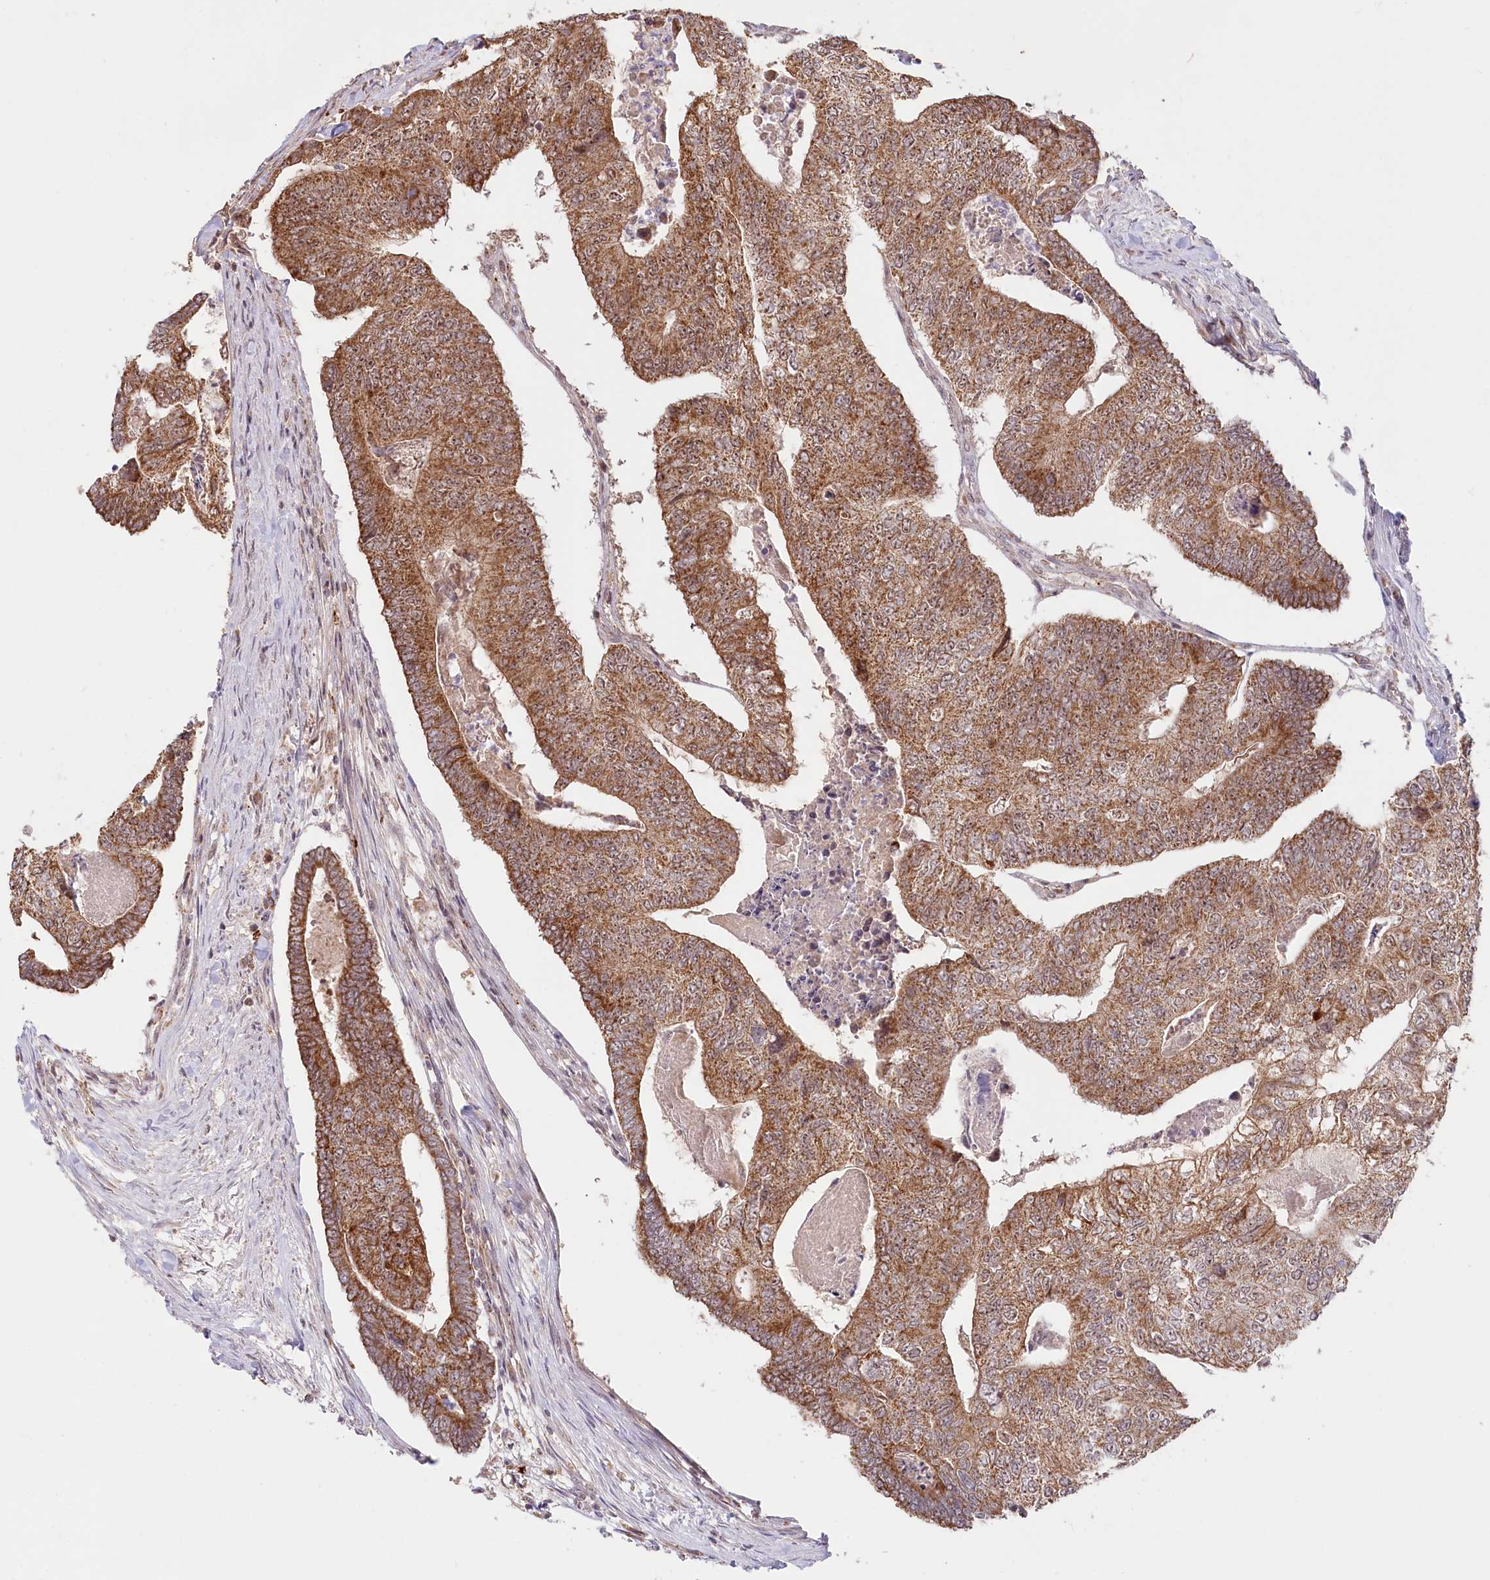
{"staining": {"intensity": "moderate", "quantity": ">75%", "location": "cytoplasmic/membranous"}, "tissue": "colorectal cancer", "cell_type": "Tumor cells", "image_type": "cancer", "snomed": [{"axis": "morphology", "description": "Adenocarcinoma, NOS"}, {"axis": "topography", "description": "Colon"}], "caption": "There is medium levels of moderate cytoplasmic/membranous staining in tumor cells of colorectal adenocarcinoma, as demonstrated by immunohistochemical staining (brown color).", "gene": "RTN4IP1", "patient": {"sex": "female", "age": 67}}